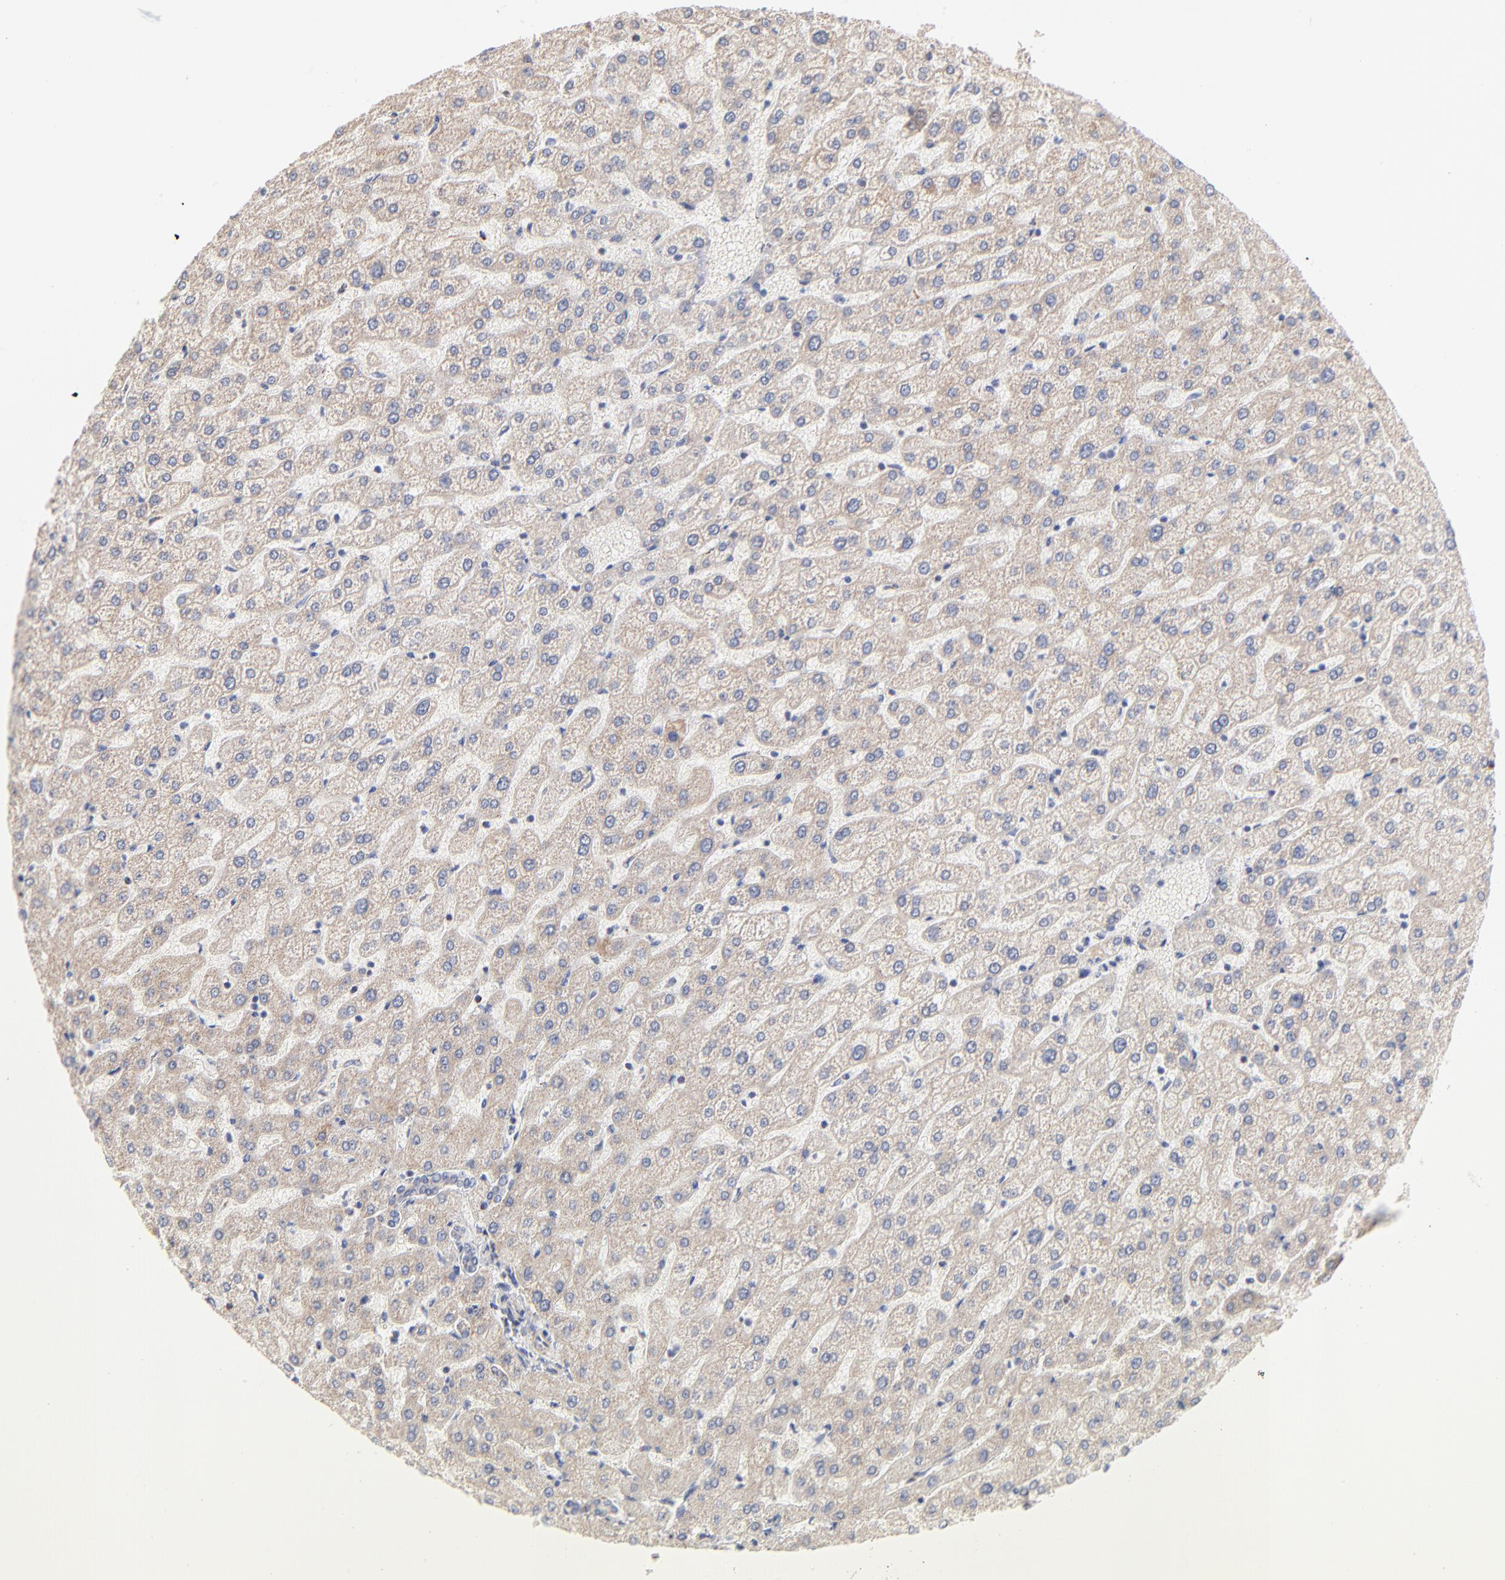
{"staining": {"intensity": "moderate", "quantity": ">75%", "location": "cytoplasmic/membranous"}, "tissue": "liver", "cell_type": "Cholangiocytes", "image_type": "normal", "snomed": [{"axis": "morphology", "description": "Normal tissue, NOS"}, {"axis": "morphology", "description": "Fibrosis, NOS"}, {"axis": "topography", "description": "Liver"}], "caption": "Cholangiocytes display medium levels of moderate cytoplasmic/membranous positivity in approximately >75% of cells in unremarkable human liver.", "gene": "MRPL58", "patient": {"sex": "female", "age": 29}}